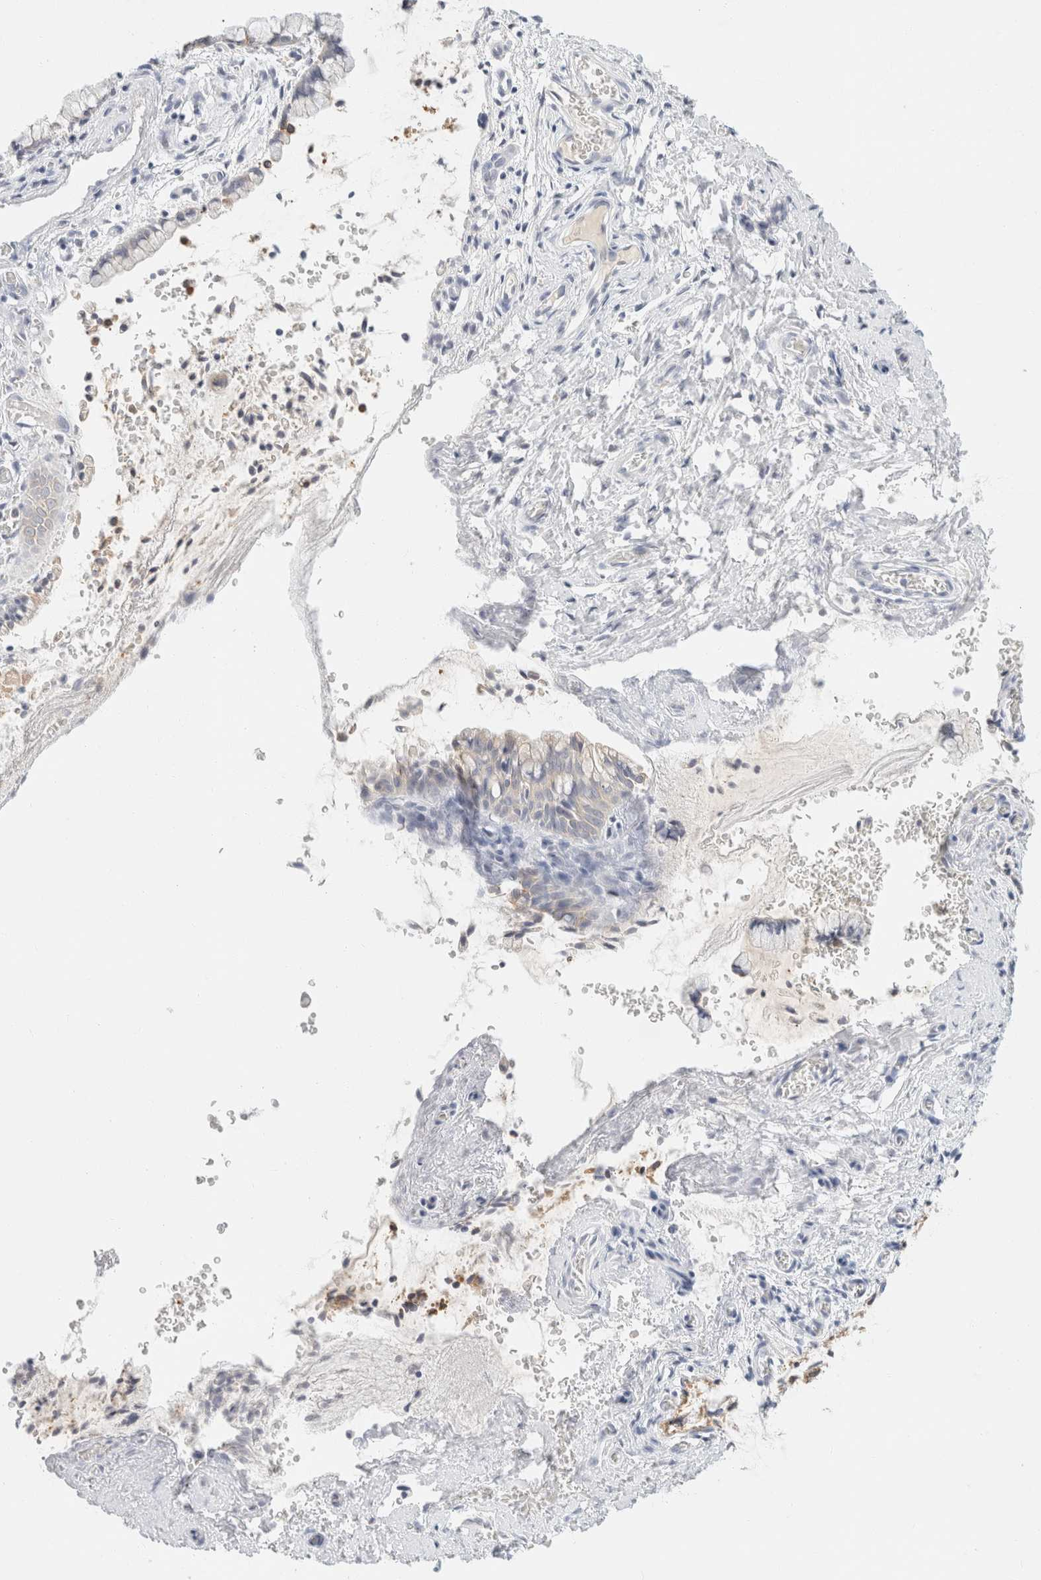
{"staining": {"intensity": "negative", "quantity": "none", "location": "none"}, "tissue": "cervix", "cell_type": "Glandular cells", "image_type": "normal", "snomed": [{"axis": "morphology", "description": "Normal tissue, NOS"}, {"axis": "topography", "description": "Cervix"}], "caption": "Glandular cells show no significant expression in normal cervix.", "gene": "KRT20", "patient": {"sex": "female", "age": 55}}